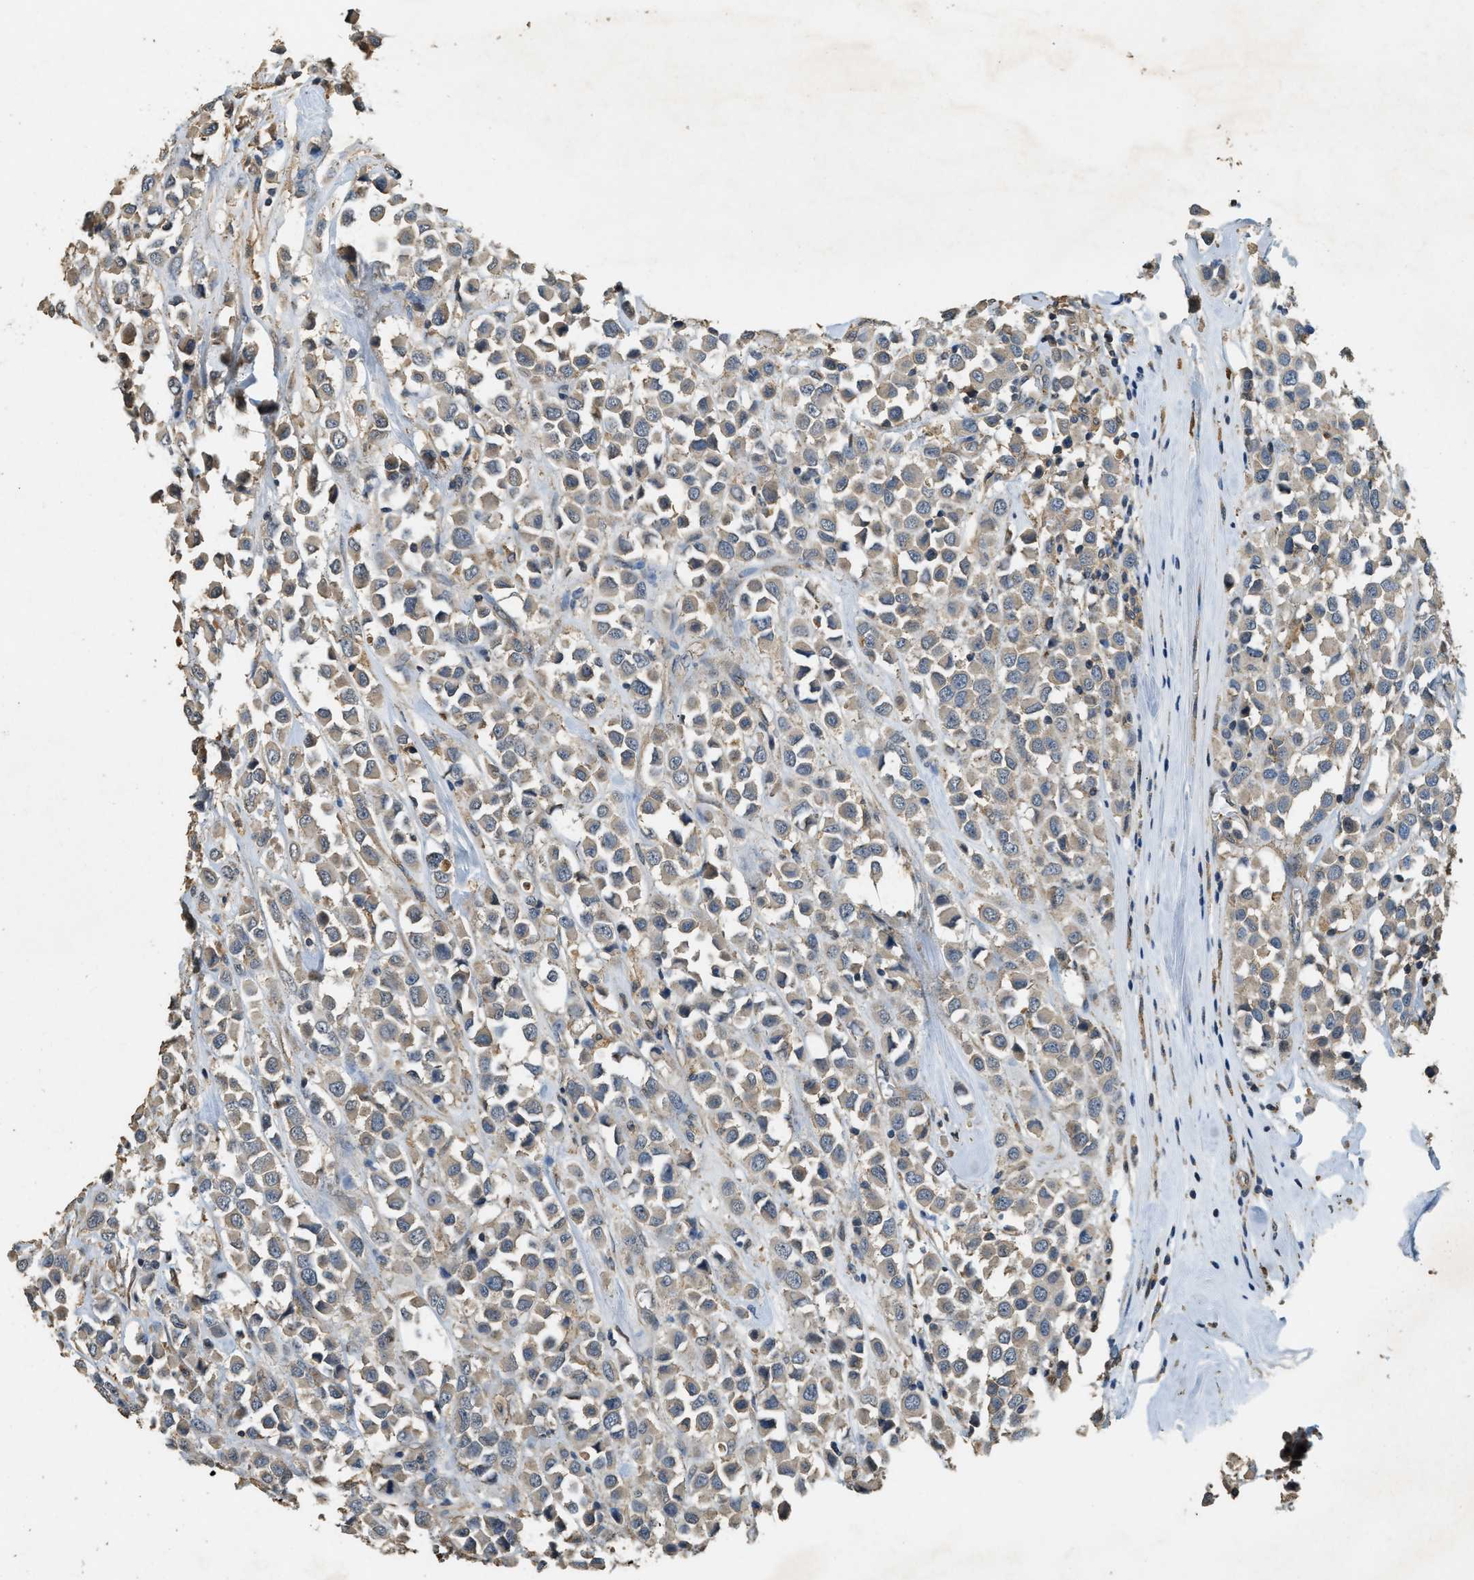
{"staining": {"intensity": "weak", "quantity": "25%-75%", "location": "cytoplasmic/membranous"}, "tissue": "breast cancer", "cell_type": "Tumor cells", "image_type": "cancer", "snomed": [{"axis": "morphology", "description": "Duct carcinoma"}, {"axis": "topography", "description": "Breast"}], "caption": "Tumor cells reveal weak cytoplasmic/membranous staining in about 25%-75% of cells in breast cancer (intraductal carcinoma). The protein is shown in brown color, while the nuclei are stained blue.", "gene": "CFLAR", "patient": {"sex": "female", "age": 61}}